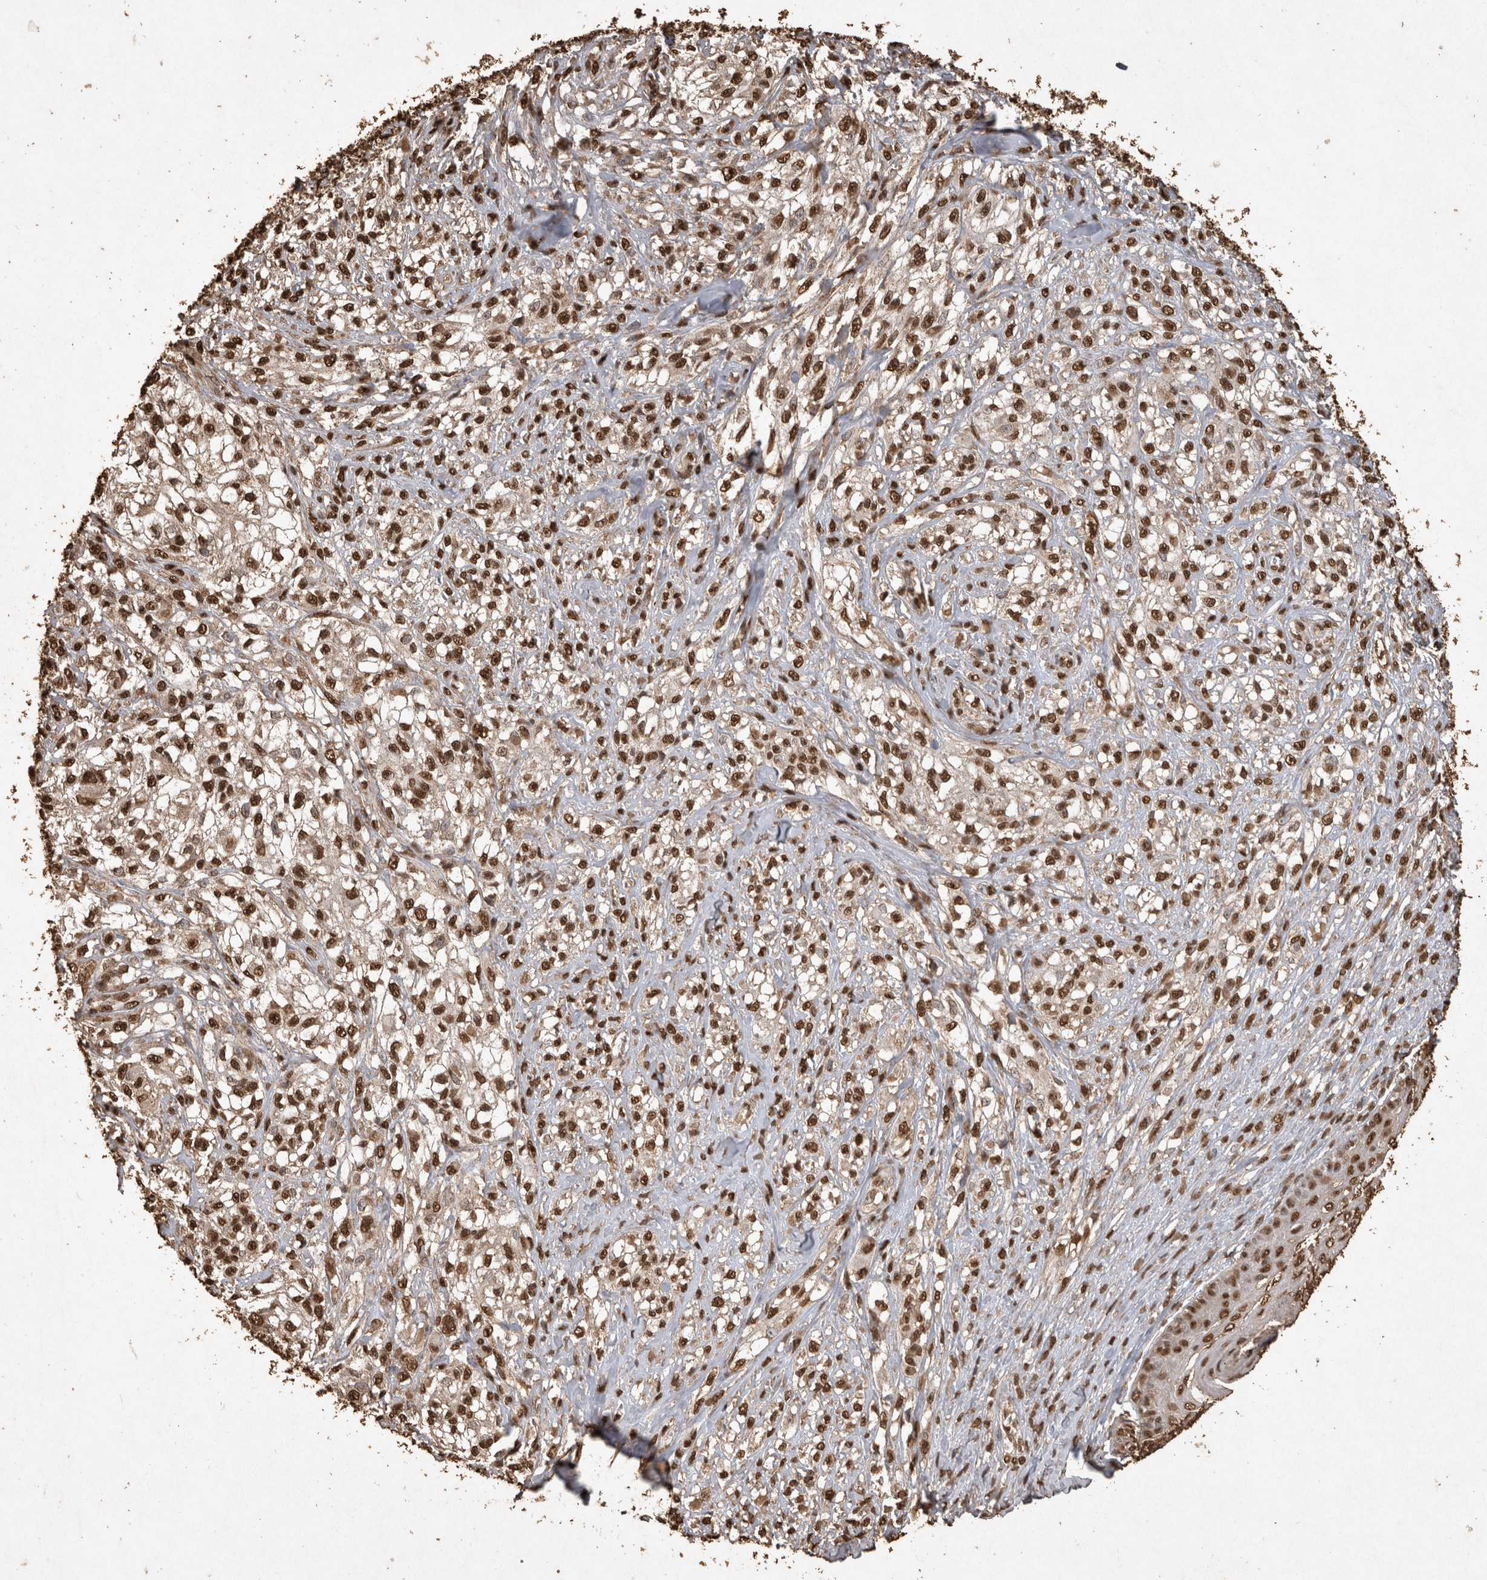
{"staining": {"intensity": "strong", "quantity": ">75%", "location": "nuclear"}, "tissue": "melanoma", "cell_type": "Tumor cells", "image_type": "cancer", "snomed": [{"axis": "morphology", "description": "Malignant melanoma, NOS"}, {"axis": "topography", "description": "Skin of head"}], "caption": "An immunohistochemistry photomicrograph of tumor tissue is shown. Protein staining in brown shows strong nuclear positivity in malignant melanoma within tumor cells.", "gene": "OAS2", "patient": {"sex": "male", "age": 83}}